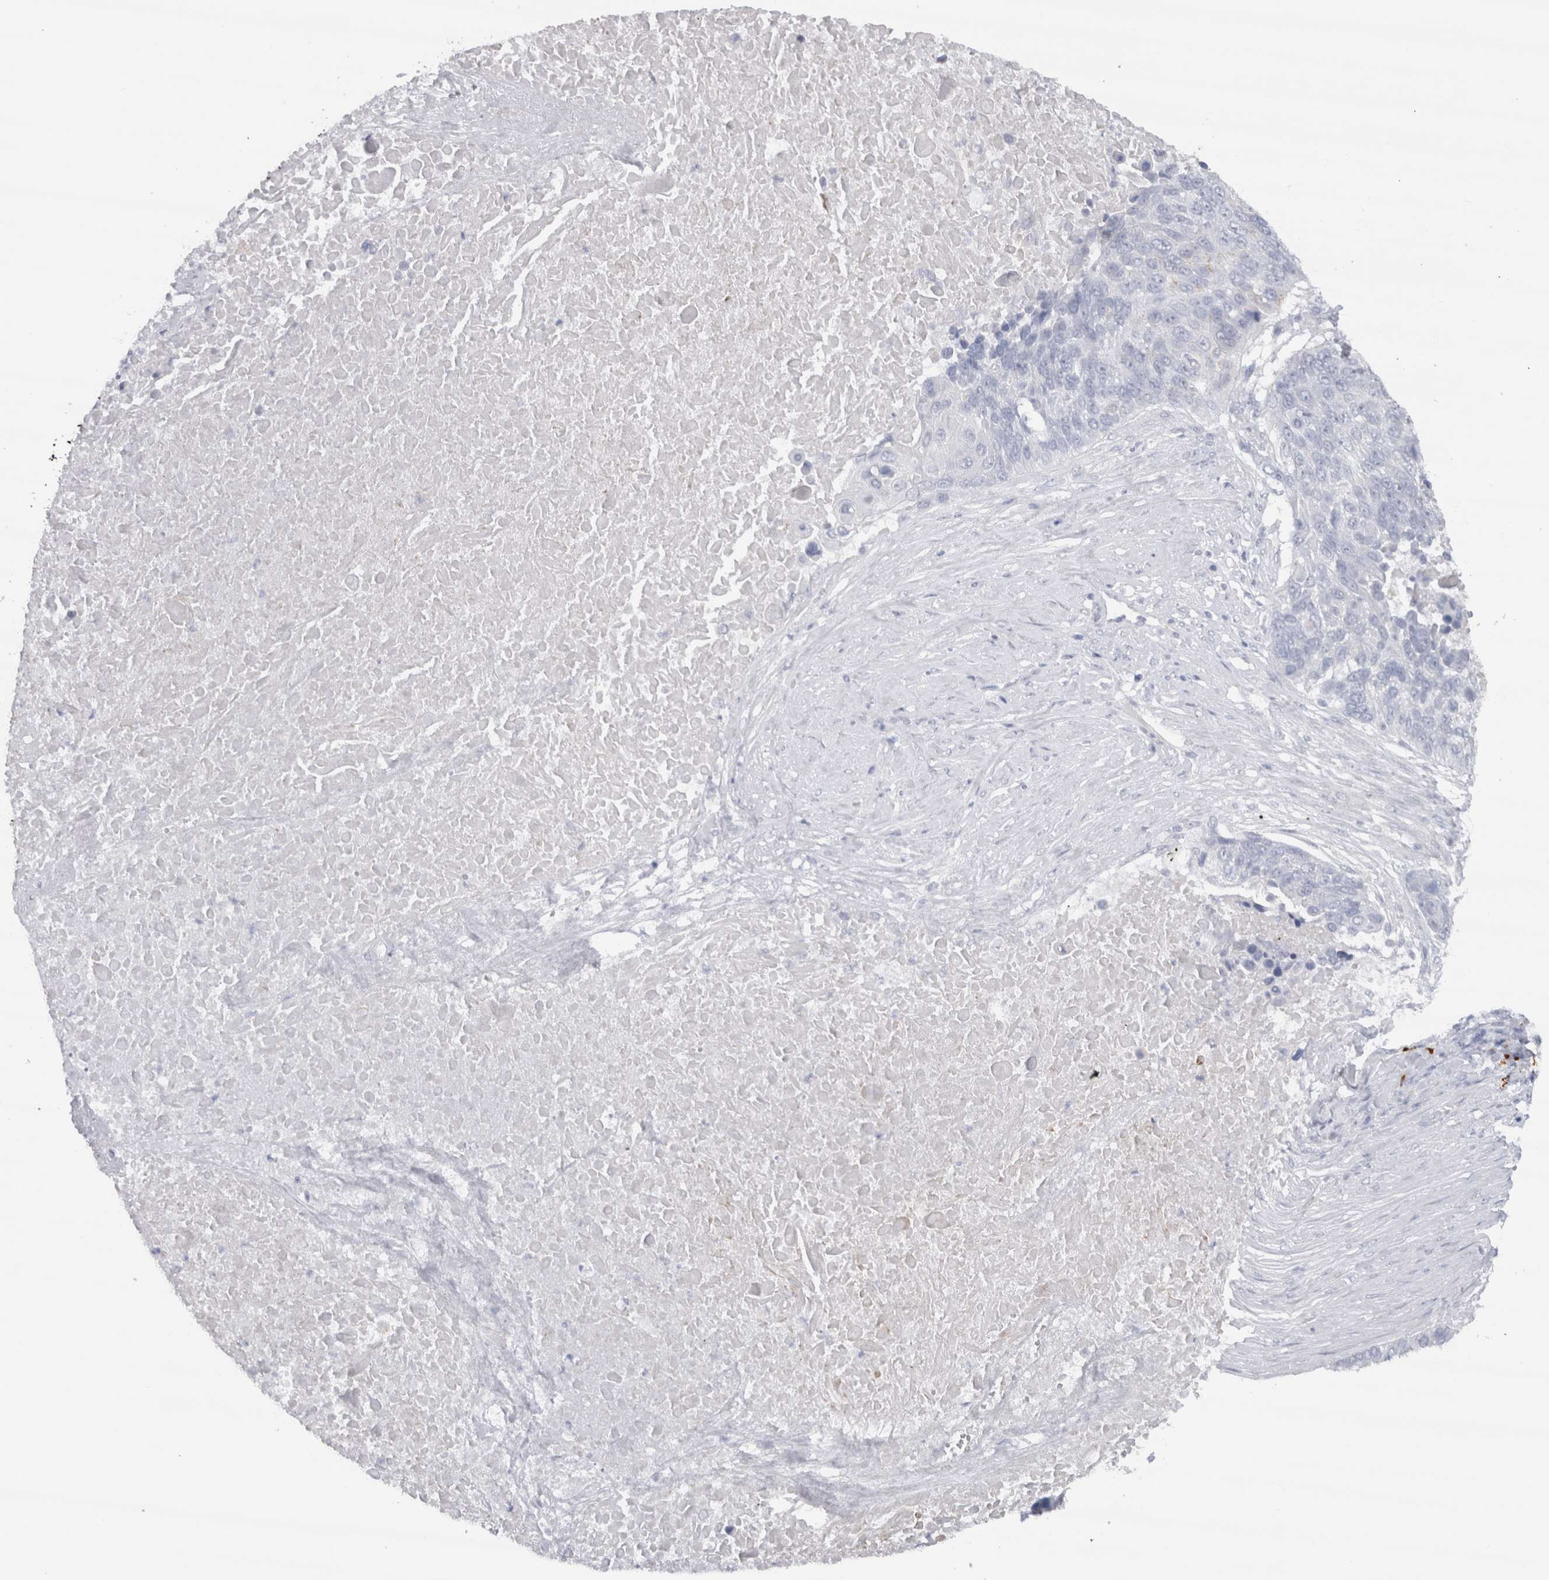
{"staining": {"intensity": "negative", "quantity": "none", "location": "none"}, "tissue": "lung cancer", "cell_type": "Tumor cells", "image_type": "cancer", "snomed": [{"axis": "morphology", "description": "Squamous cell carcinoma, NOS"}, {"axis": "topography", "description": "Lung"}], "caption": "Tumor cells show no significant protein expression in squamous cell carcinoma (lung).", "gene": "CDH17", "patient": {"sex": "male", "age": 66}}